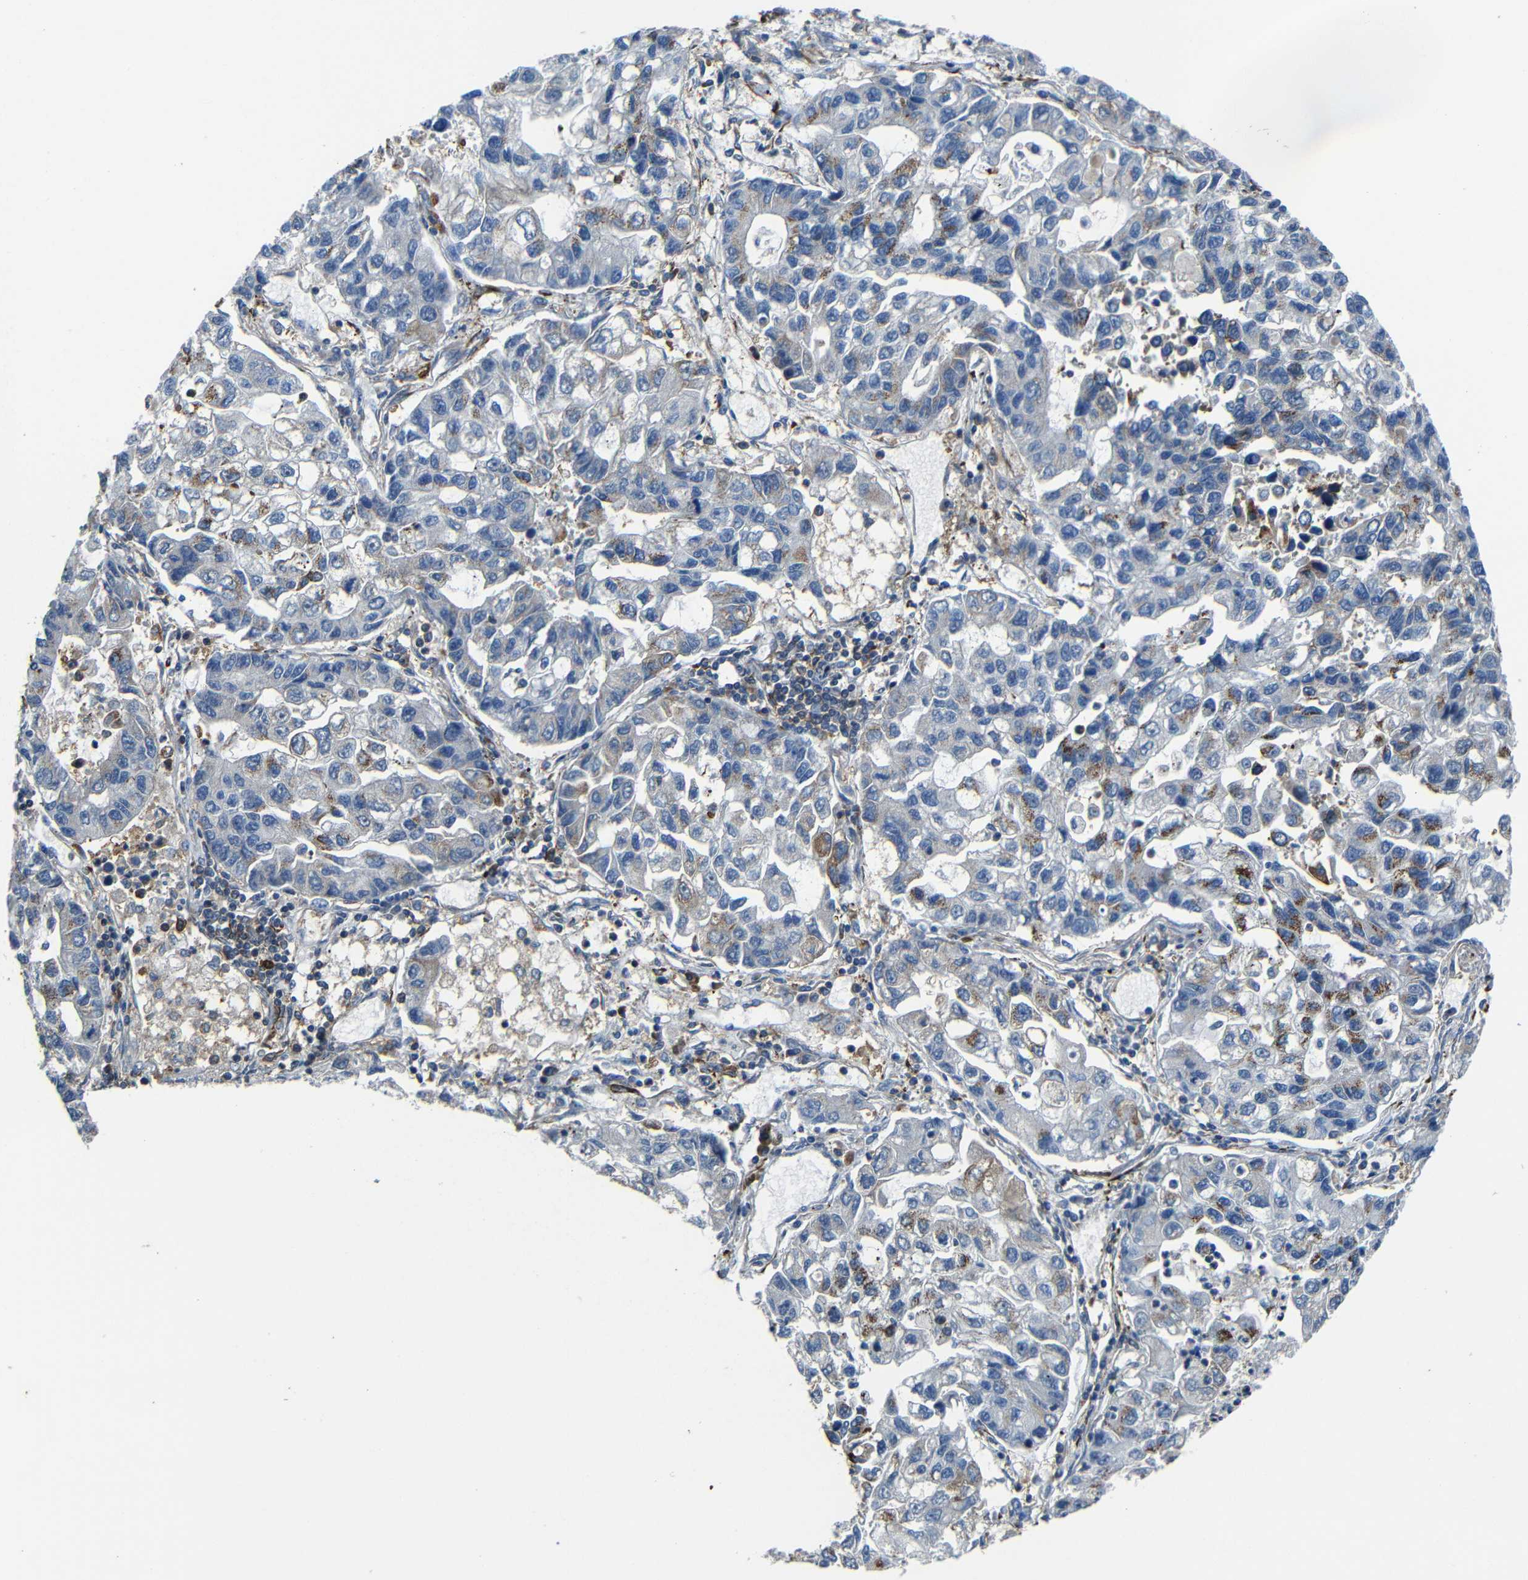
{"staining": {"intensity": "moderate", "quantity": "<25%", "location": "cytoplasmic/membranous"}, "tissue": "lung cancer", "cell_type": "Tumor cells", "image_type": "cancer", "snomed": [{"axis": "morphology", "description": "Adenocarcinoma, NOS"}, {"axis": "topography", "description": "Lung"}], "caption": "Immunohistochemistry (IHC) of human lung cancer (adenocarcinoma) displays low levels of moderate cytoplasmic/membranous staining in about <25% of tumor cells.", "gene": "GDI1", "patient": {"sex": "female", "age": 51}}